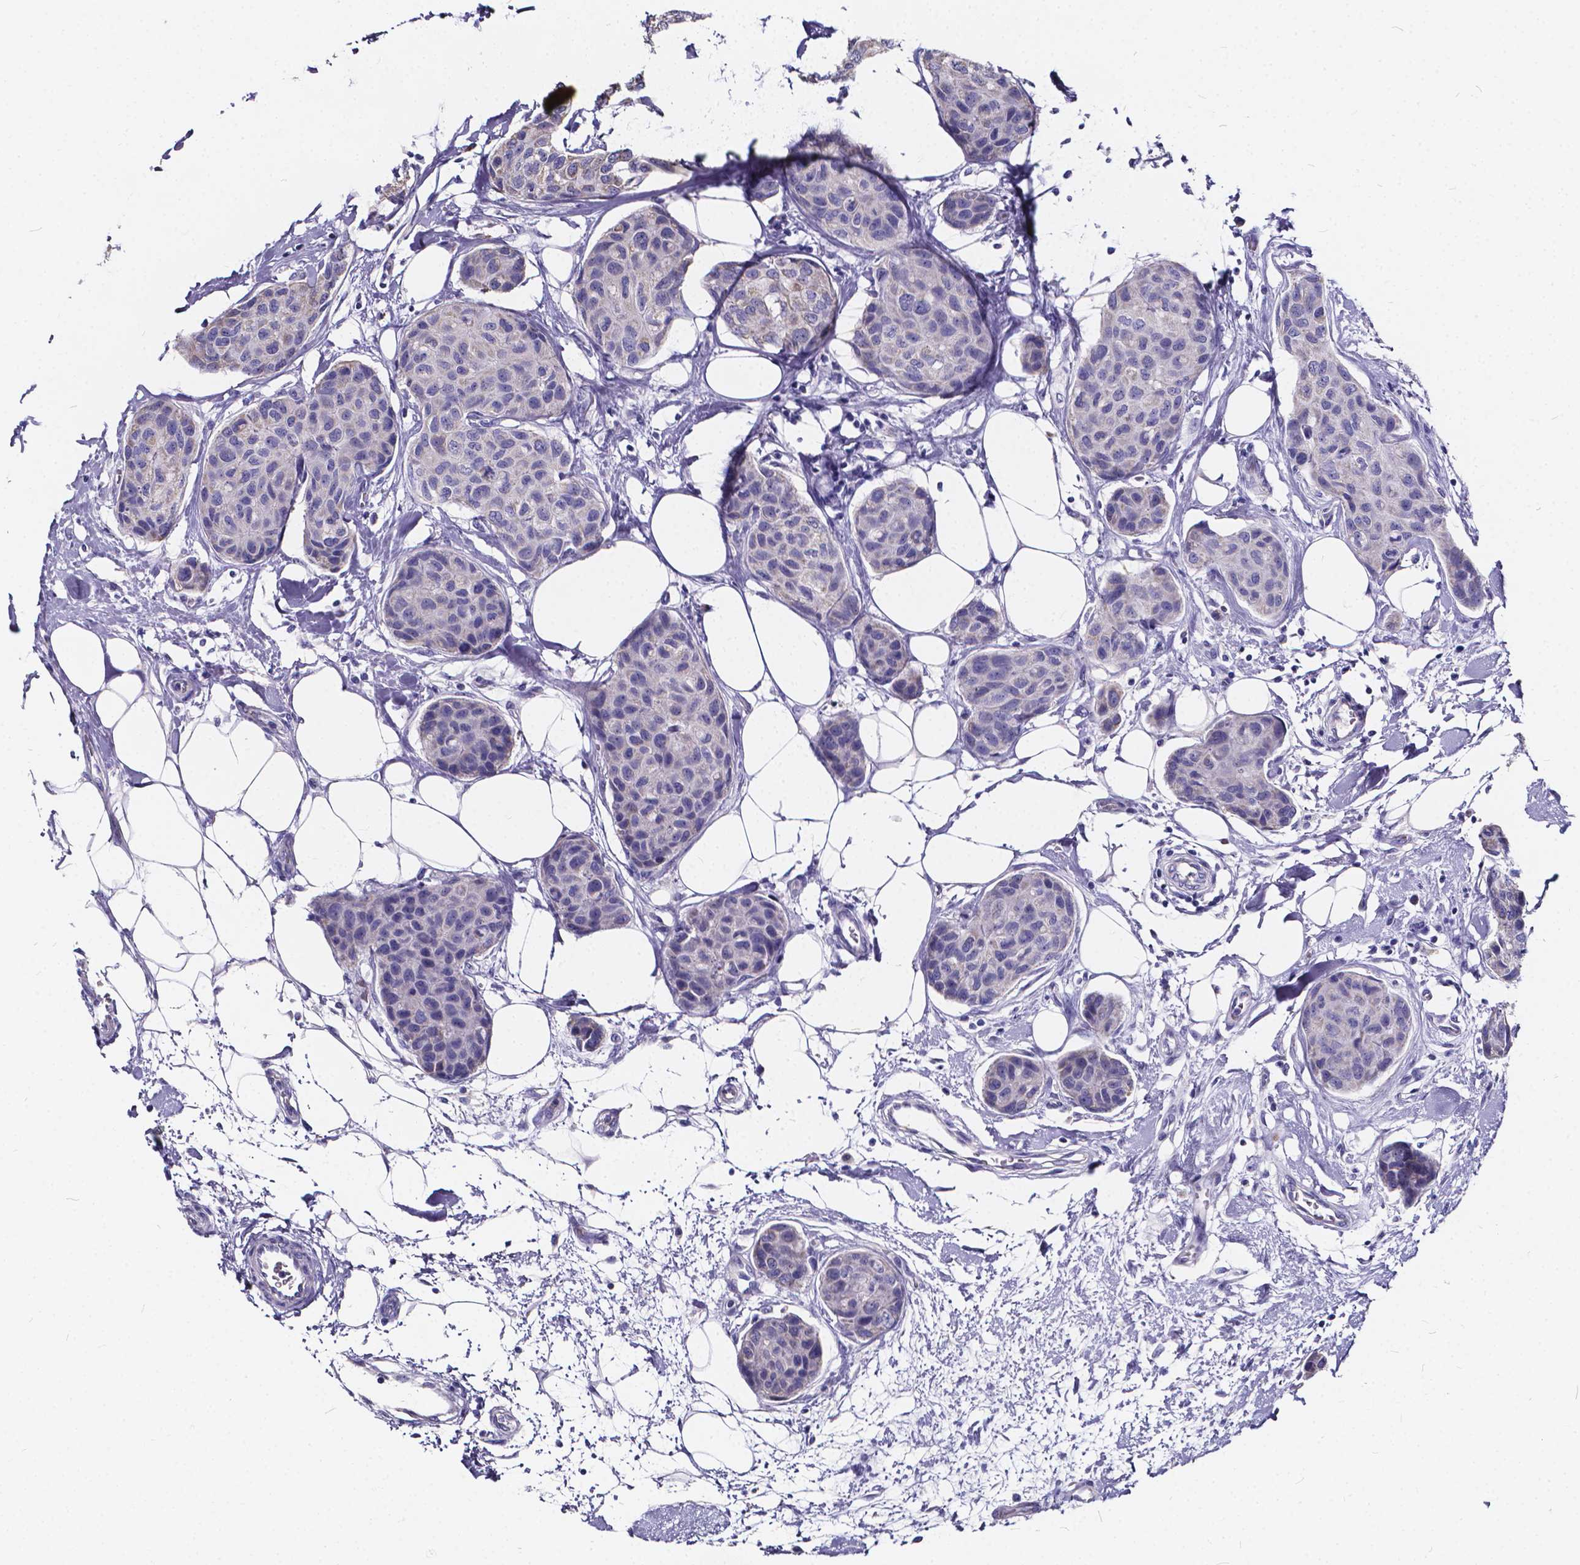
{"staining": {"intensity": "negative", "quantity": "none", "location": "none"}, "tissue": "breast cancer", "cell_type": "Tumor cells", "image_type": "cancer", "snomed": [{"axis": "morphology", "description": "Duct carcinoma"}, {"axis": "topography", "description": "Breast"}], "caption": "IHC histopathology image of breast cancer stained for a protein (brown), which demonstrates no expression in tumor cells.", "gene": "SPEF2", "patient": {"sex": "female", "age": 80}}